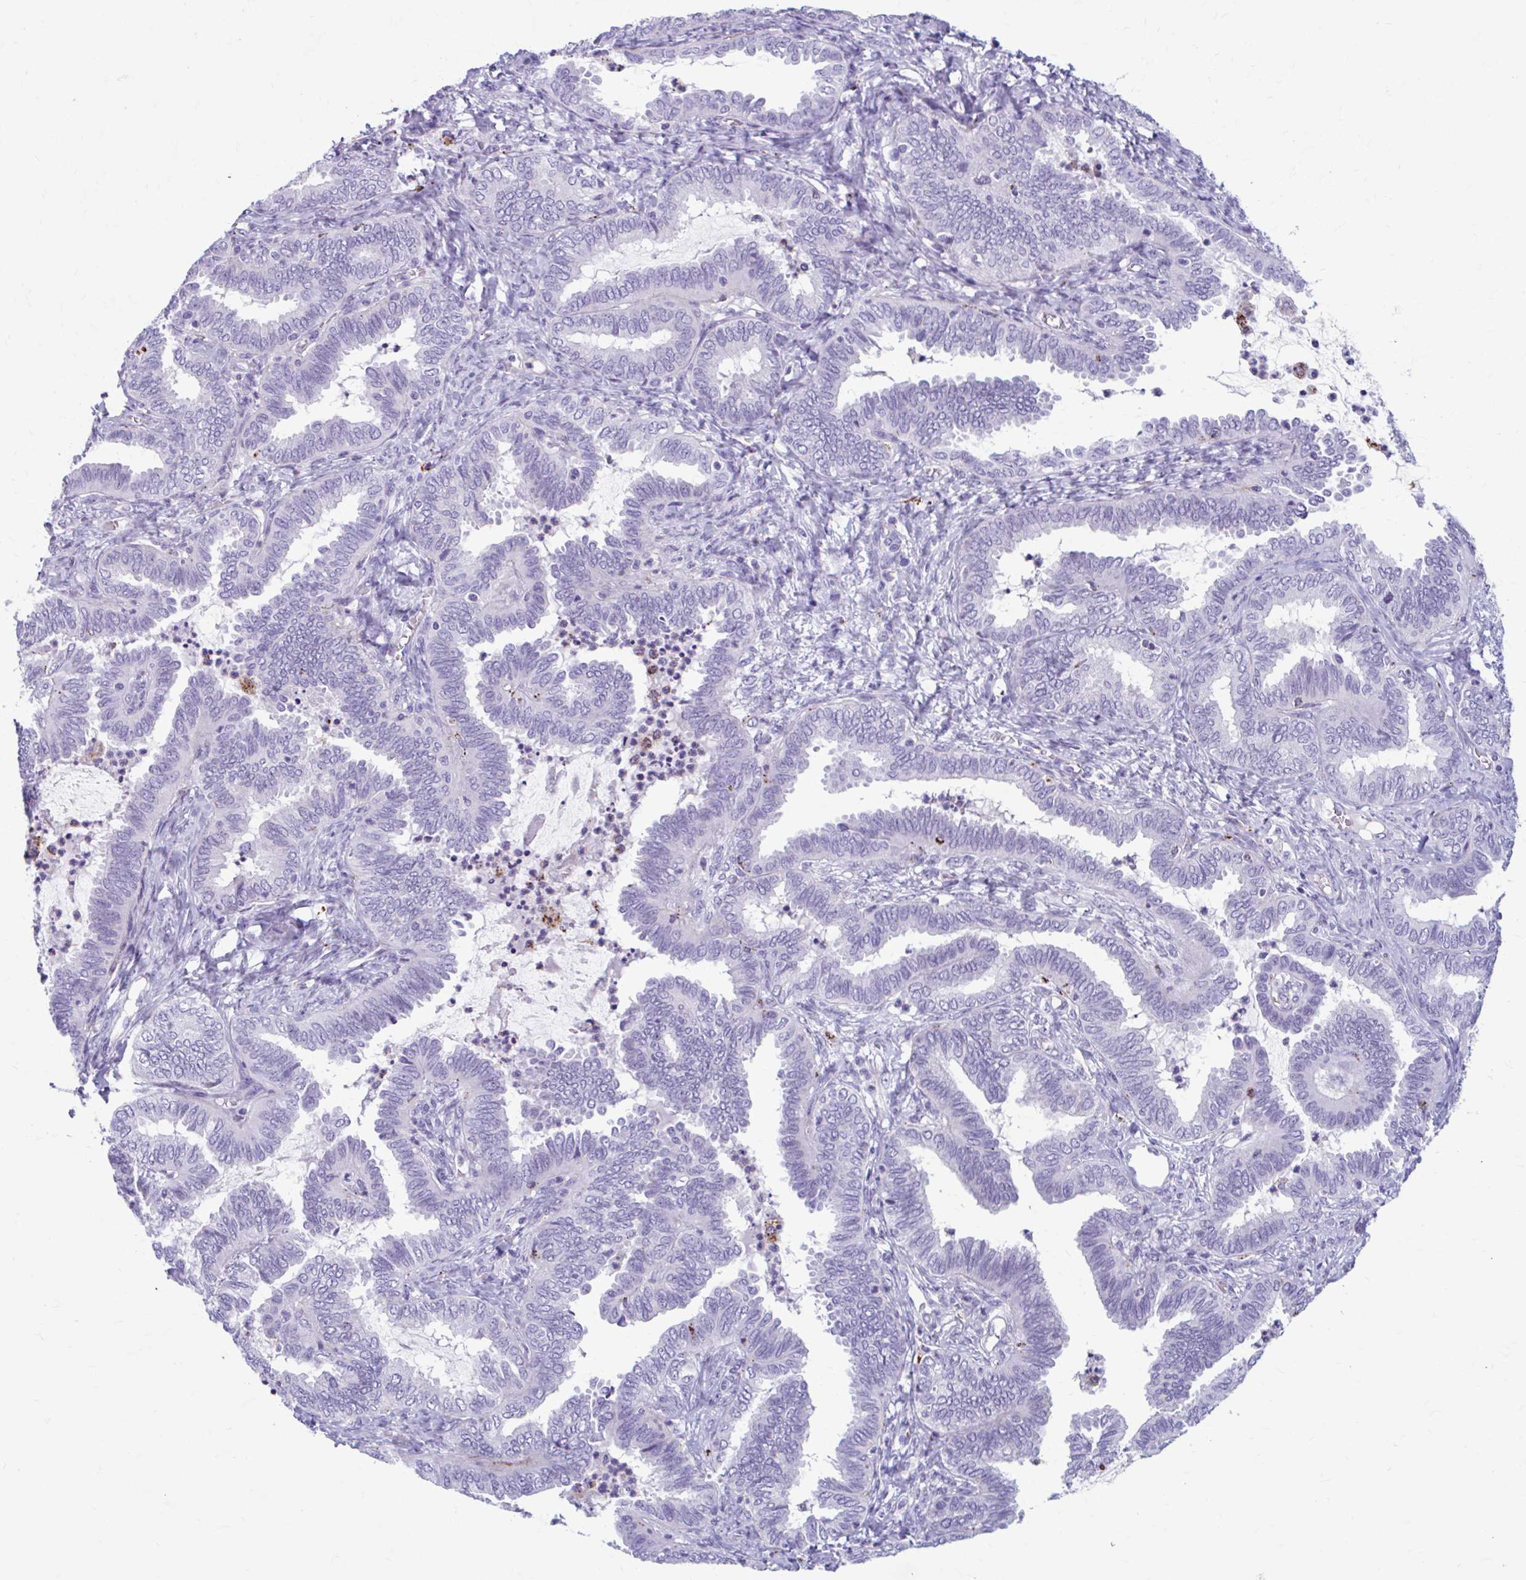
{"staining": {"intensity": "negative", "quantity": "none", "location": "none"}, "tissue": "ovarian cancer", "cell_type": "Tumor cells", "image_type": "cancer", "snomed": [{"axis": "morphology", "description": "Carcinoma, endometroid"}, {"axis": "topography", "description": "Ovary"}], "caption": "Tumor cells show no significant protein staining in ovarian endometroid carcinoma.", "gene": "C12orf71", "patient": {"sex": "female", "age": 70}}